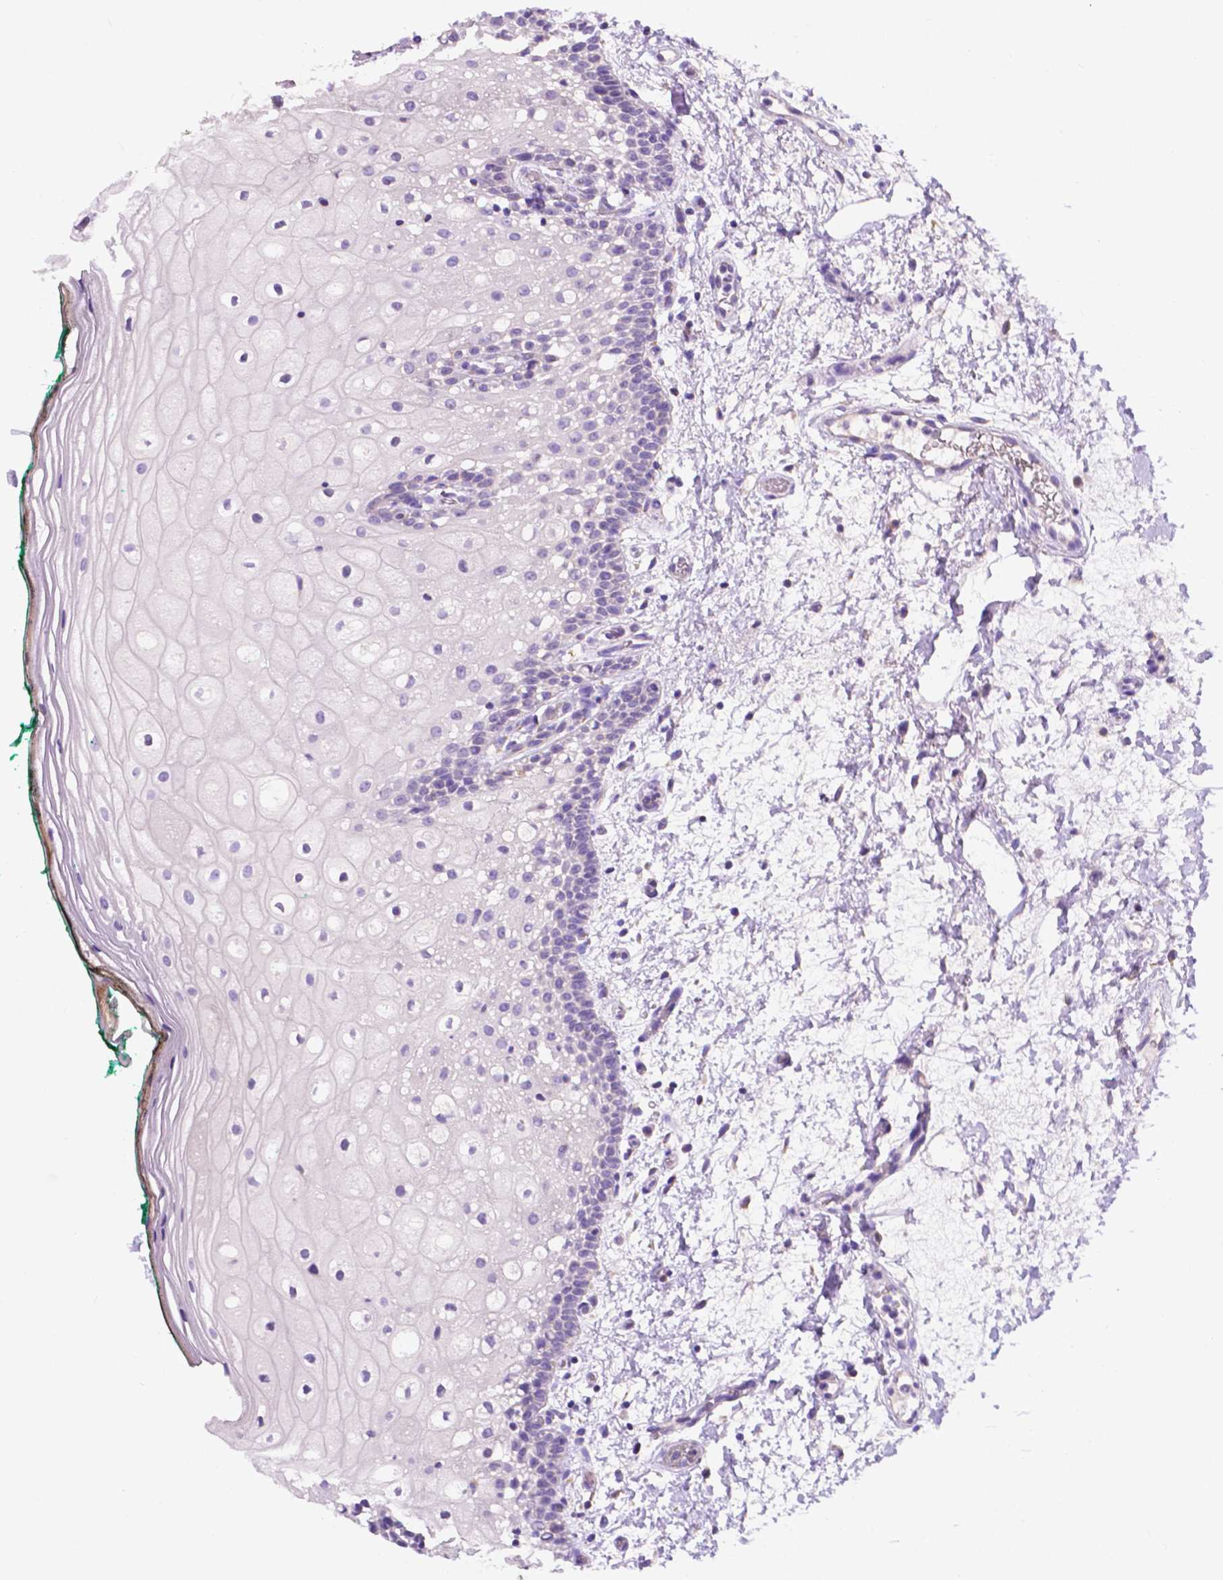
{"staining": {"intensity": "negative", "quantity": "none", "location": "none"}, "tissue": "oral mucosa", "cell_type": "Squamous epithelial cells", "image_type": "normal", "snomed": [{"axis": "morphology", "description": "Normal tissue, NOS"}, {"axis": "topography", "description": "Oral tissue"}], "caption": "DAB (3,3'-diaminobenzidine) immunohistochemical staining of normal human oral mucosa displays no significant positivity in squamous epithelial cells.", "gene": "TRPV5", "patient": {"sex": "female", "age": 83}}